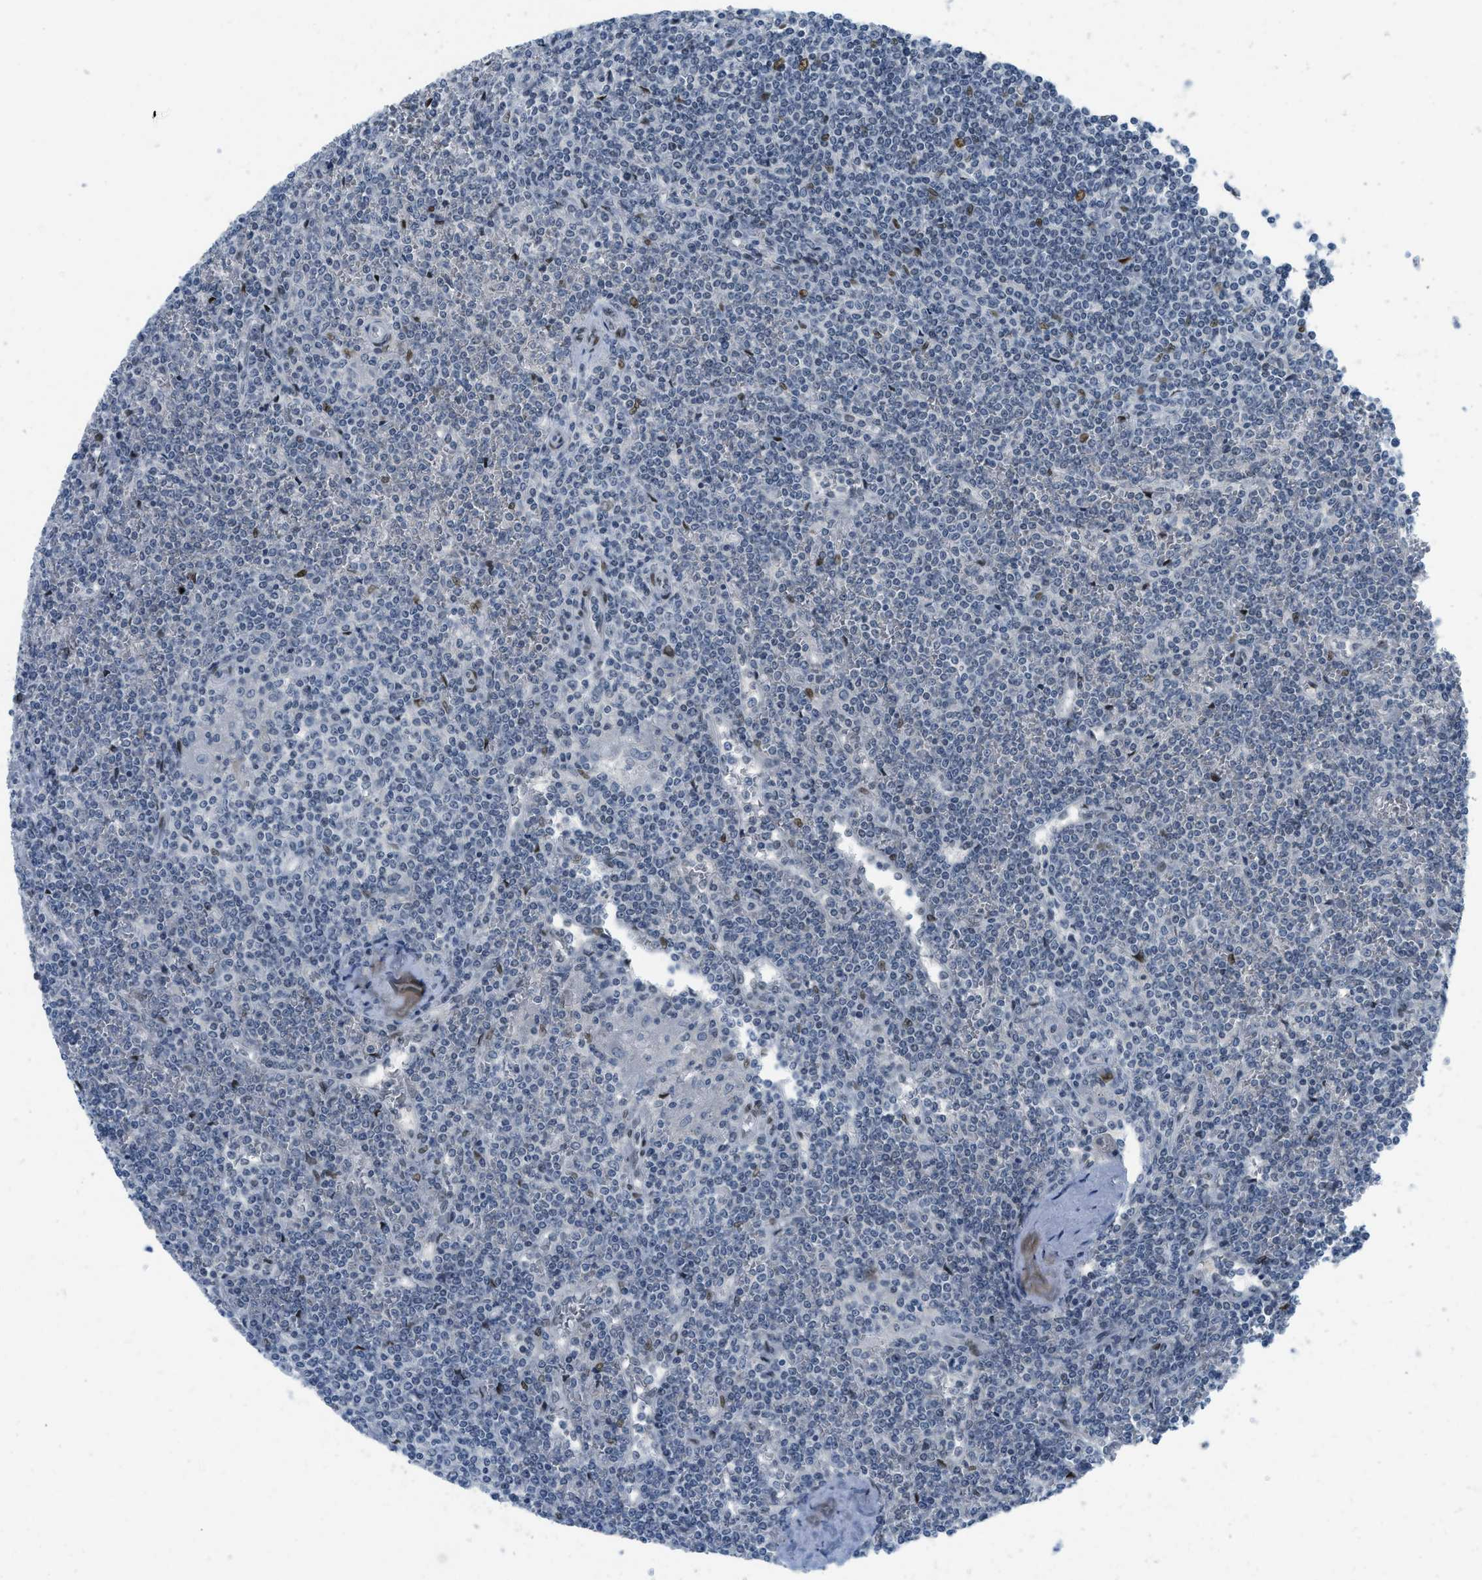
{"staining": {"intensity": "negative", "quantity": "none", "location": "none"}, "tissue": "lymphoma", "cell_type": "Tumor cells", "image_type": "cancer", "snomed": [{"axis": "morphology", "description": "Malignant lymphoma, non-Hodgkin's type, Low grade"}, {"axis": "topography", "description": "Spleen"}], "caption": "A histopathology image of human lymphoma is negative for staining in tumor cells. (DAB immunohistochemistry, high magnification).", "gene": "PBX1", "patient": {"sex": "female", "age": 19}}